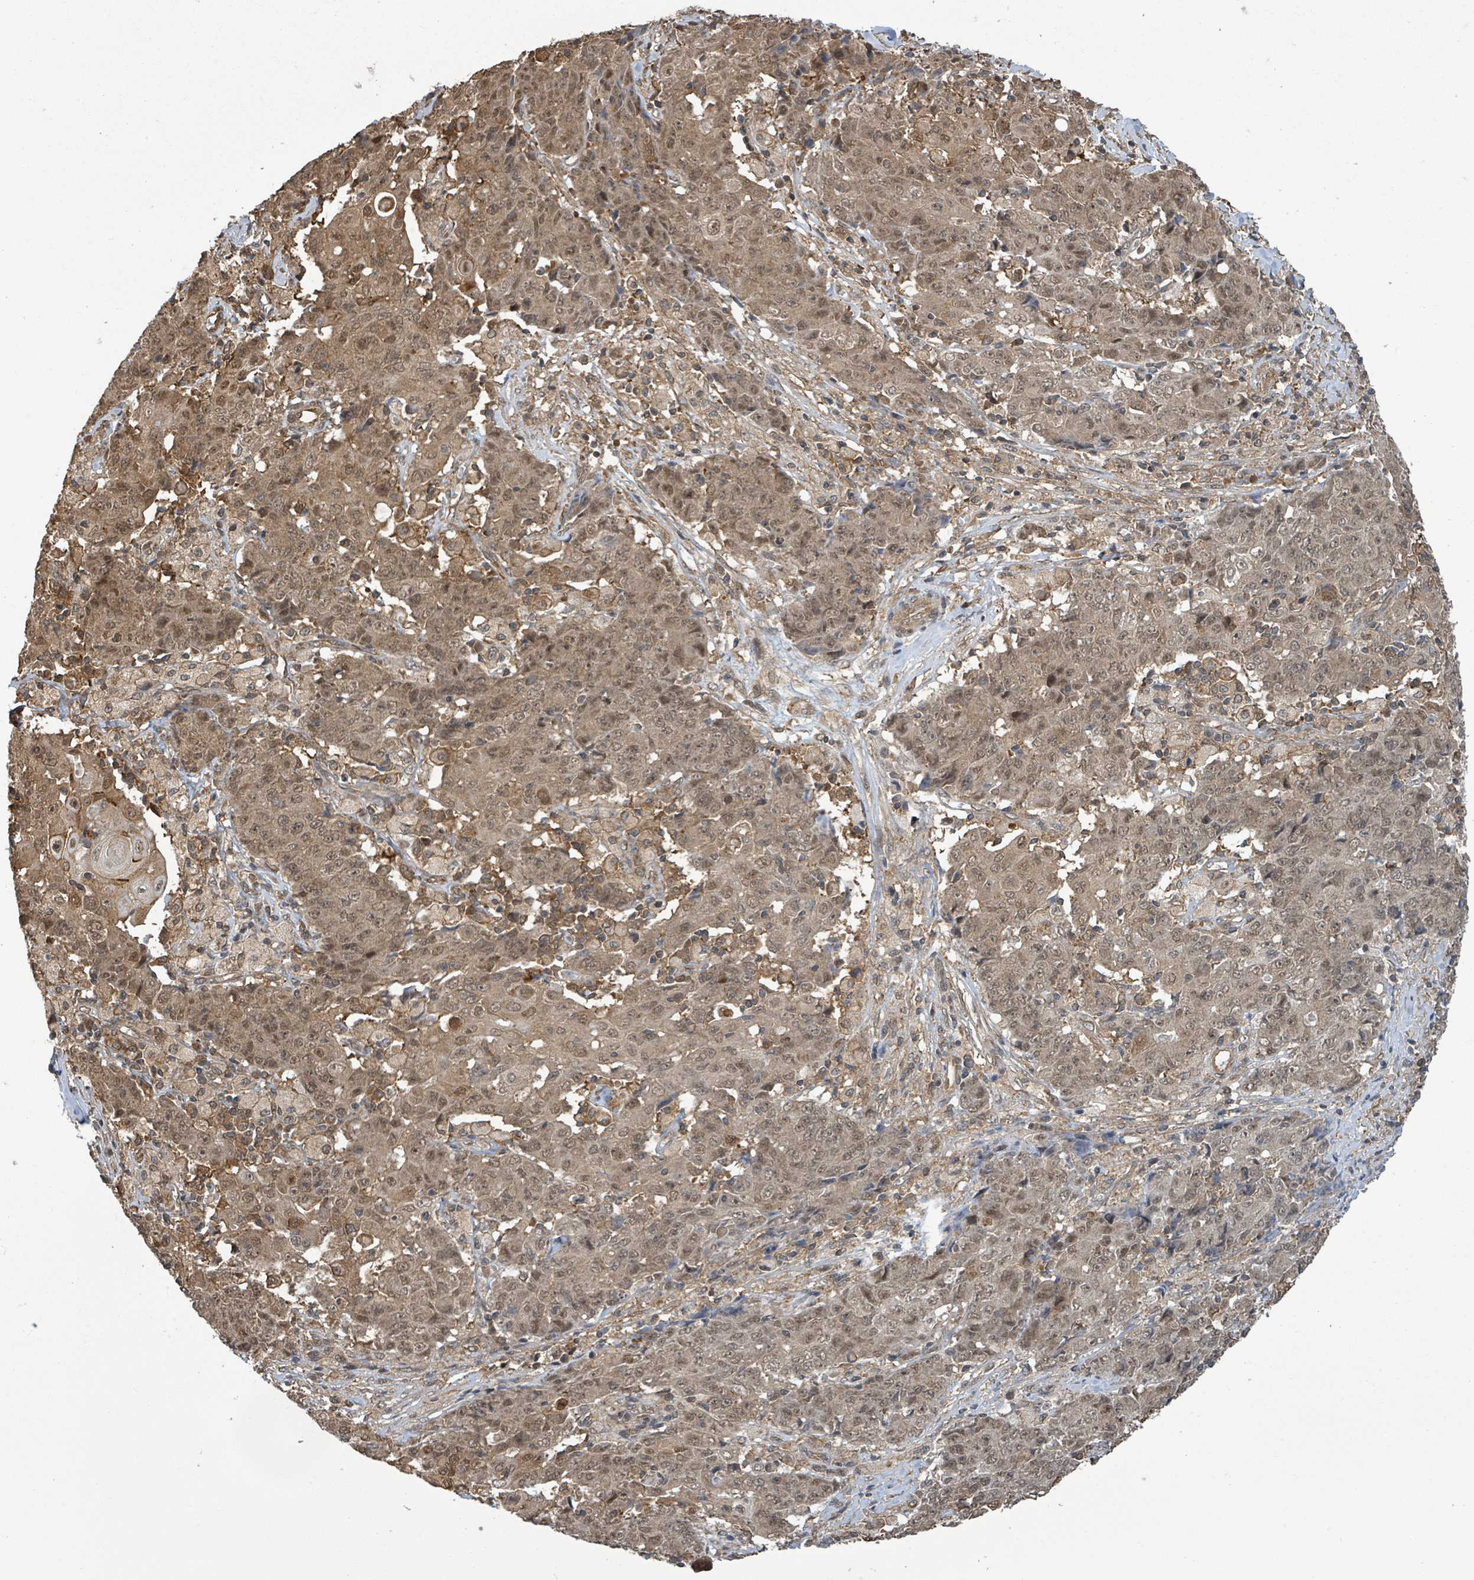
{"staining": {"intensity": "moderate", "quantity": ">75%", "location": "cytoplasmic/membranous,nuclear"}, "tissue": "ovarian cancer", "cell_type": "Tumor cells", "image_type": "cancer", "snomed": [{"axis": "morphology", "description": "Carcinoma, endometroid"}, {"axis": "topography", "description": "Ovary"}], "caption": "Immunohistochemistry photomicrograph of neoplastic tissue: ovarian cancer stained using immunohistochemistry (IHC) exhibits medium levels of moderate protein expression localized specifically in the cytoplasmic/membranous and nuclear of tumor cells, appearing as a cytoplasmic/membranous and nuclear brown color.", "gene": "KLC1", "patient": {"sex": "female", "age": 42}}